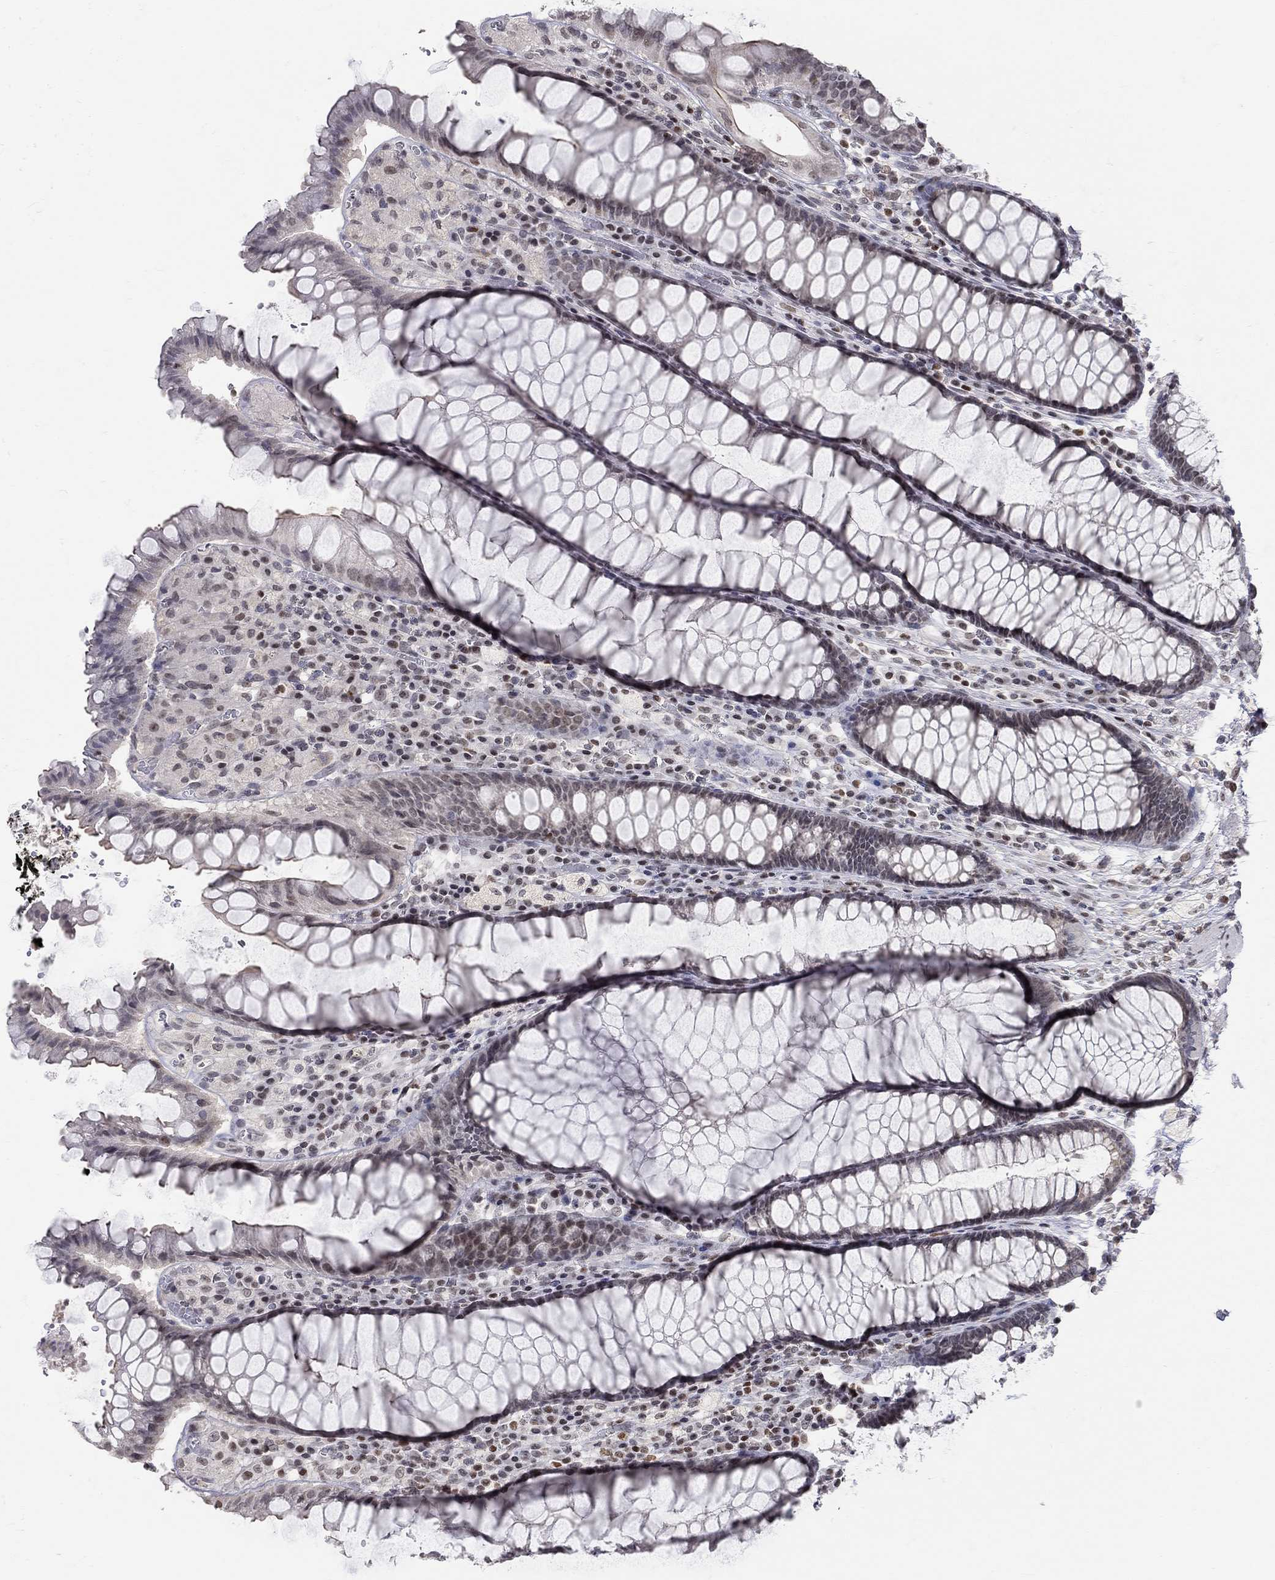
{"staining": {"intensity": "negative", "quantity": "none", "location": "none"}, "tissue": "rectum", "cell_type": "Glandular cells", "image_type": "normal", "snomed": [{"axis": "morphology", "description": "Normal tissue, NOS"}, {"axis": "topography", "description": "Rectum"}], "caption": "High power microscopy histopathology image of an immunohistochemistry image of unremarkable rectum, revealing no significant staining in glandular cells. (DAB (3,3'-diaminobenzidine) IHC, high magnification).", "gene": "KLF12", "patient": {"sex": "female", "age": 68}}